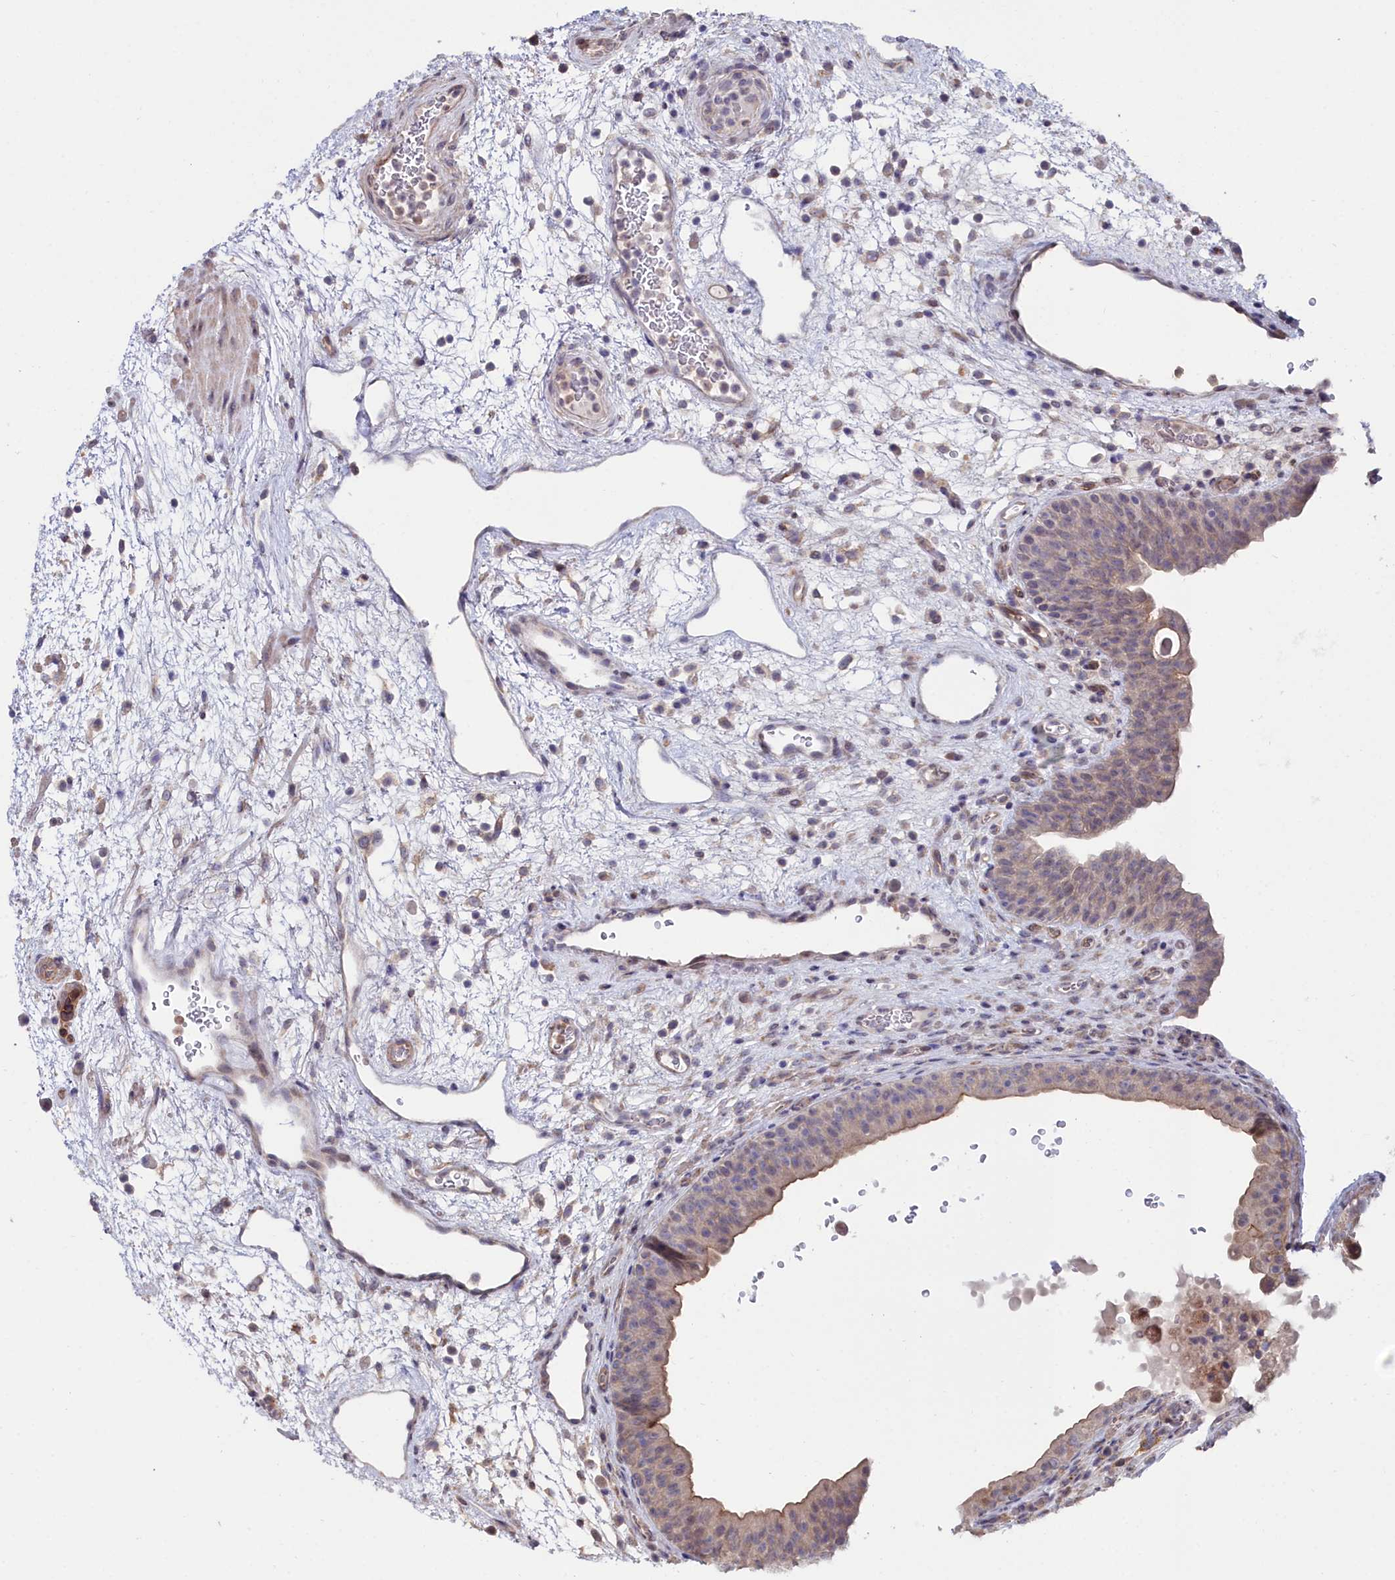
{"staining": {"intensity": "weak", "quantity": "25%-75%", "location": "cytoplasmic/membranous"}, "tissue": "urinary bladder", "cell_type": "Urothelial cells", "image_type": "normal", "snomed": [{"axis": "morphology", "description": "Normal tissue, NOS"}, {"axis": "topography", "description": "Urinary bladder"}], "caption": "This micrograph reveals IHC staining of normal urinary bladder, with low weak cytoplasmic/membranous staining in approximately 25%-75% of urothelial cells.", "gene": "C4orf19", "patient": {"sex": "male", "age": 71}}